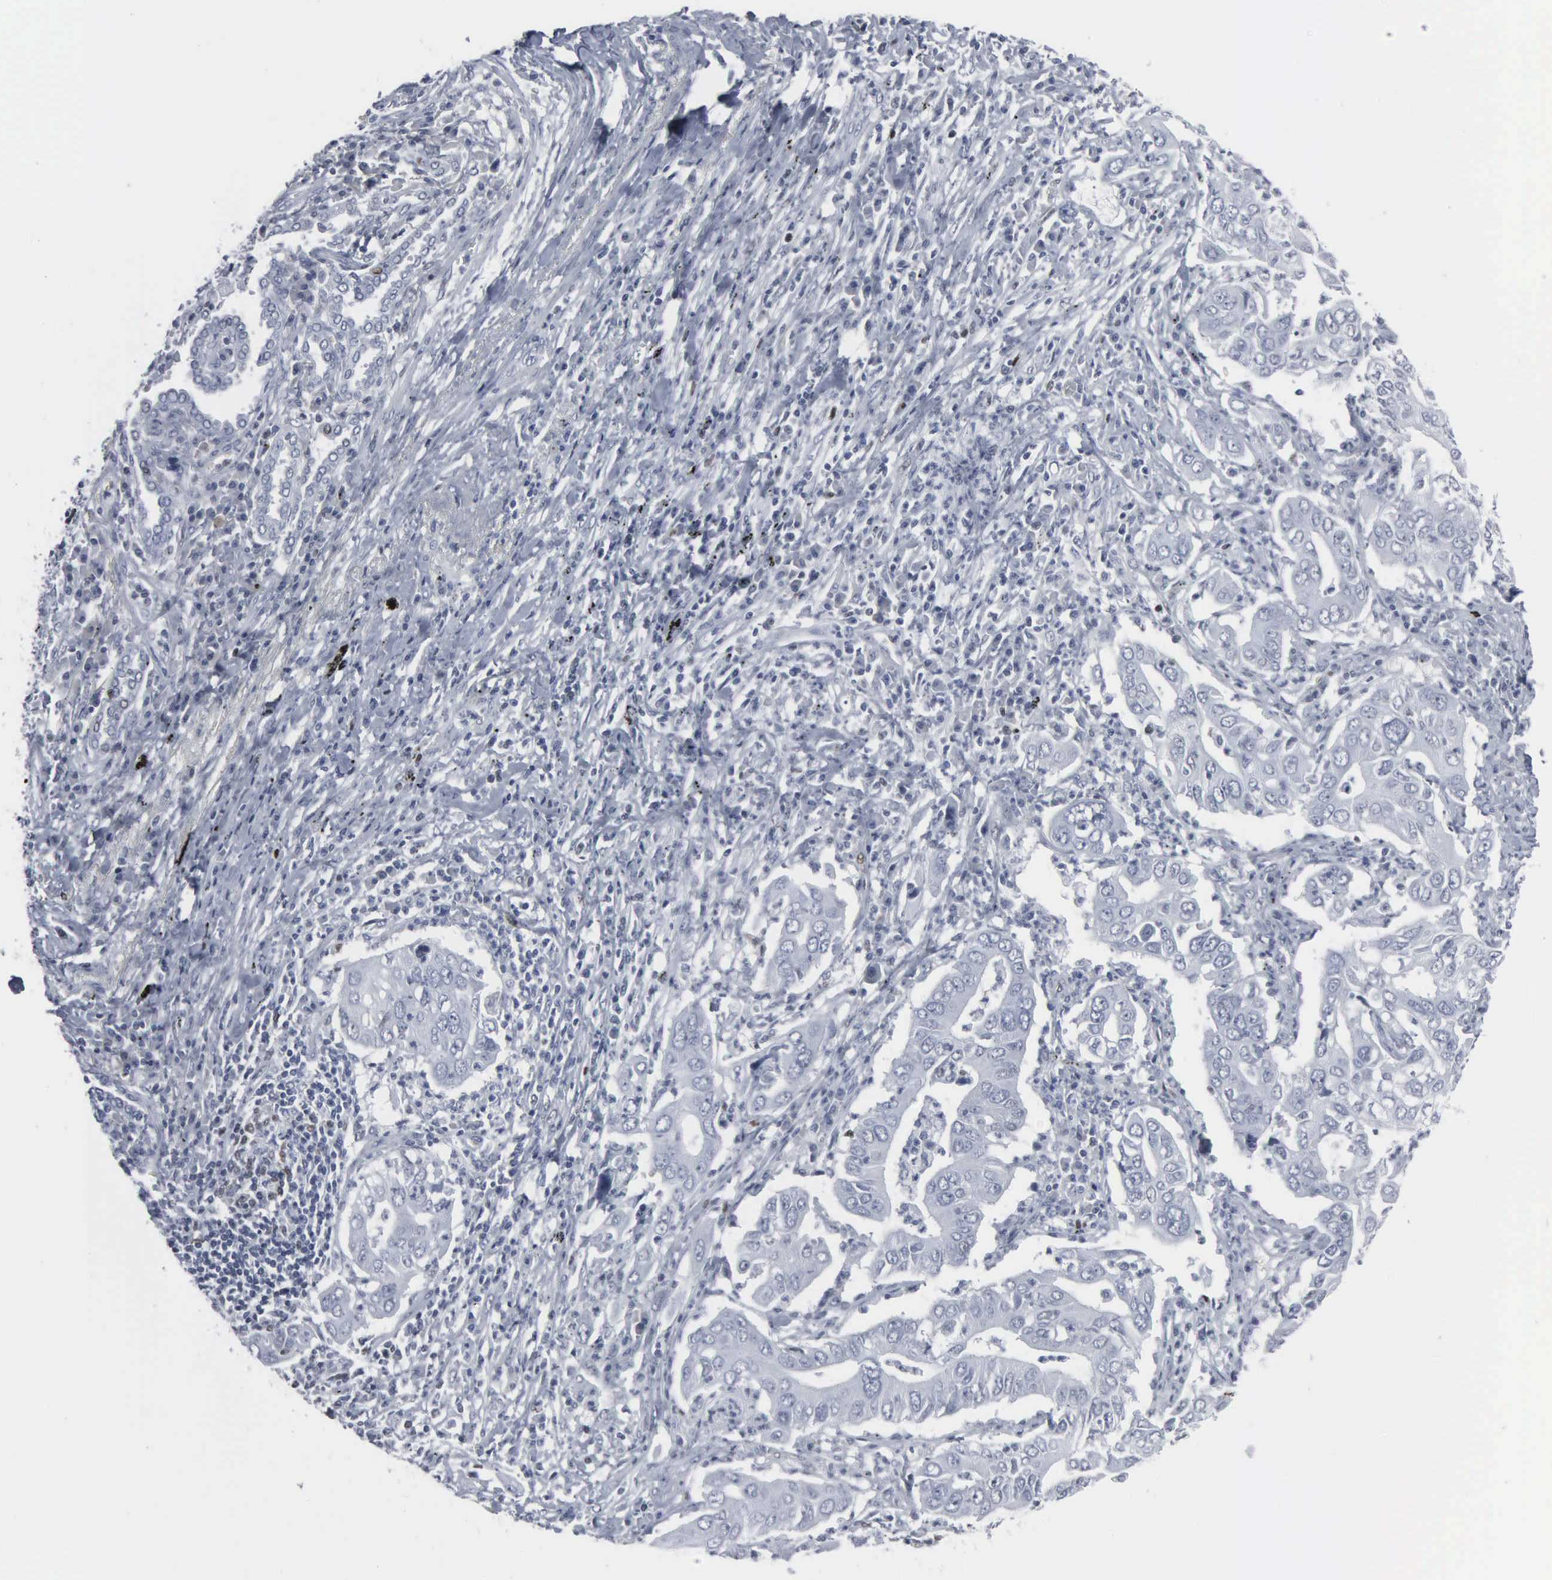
{"staining": {"intensity": "negative", "quantity": "none", "location": "none"}, "tissue": "lung cancer", "cell_type": "Tumor cells", "image_type": "cancer", "snomed": [{"axis": "morphology", "description": "Adenocarcinoma, NOS"}, {"axis": "topography", "description": "Lung"}], "caption": "Tumor cells show no significant protein positivity in lung cancer. The staining is performed using DAB (3,3'-diaminobenzidine) brown chromogen with nuclei counter-stained in using hematoxylin.", "gene": "CCND3", "patient": {"sex": "male", "age": 48}}